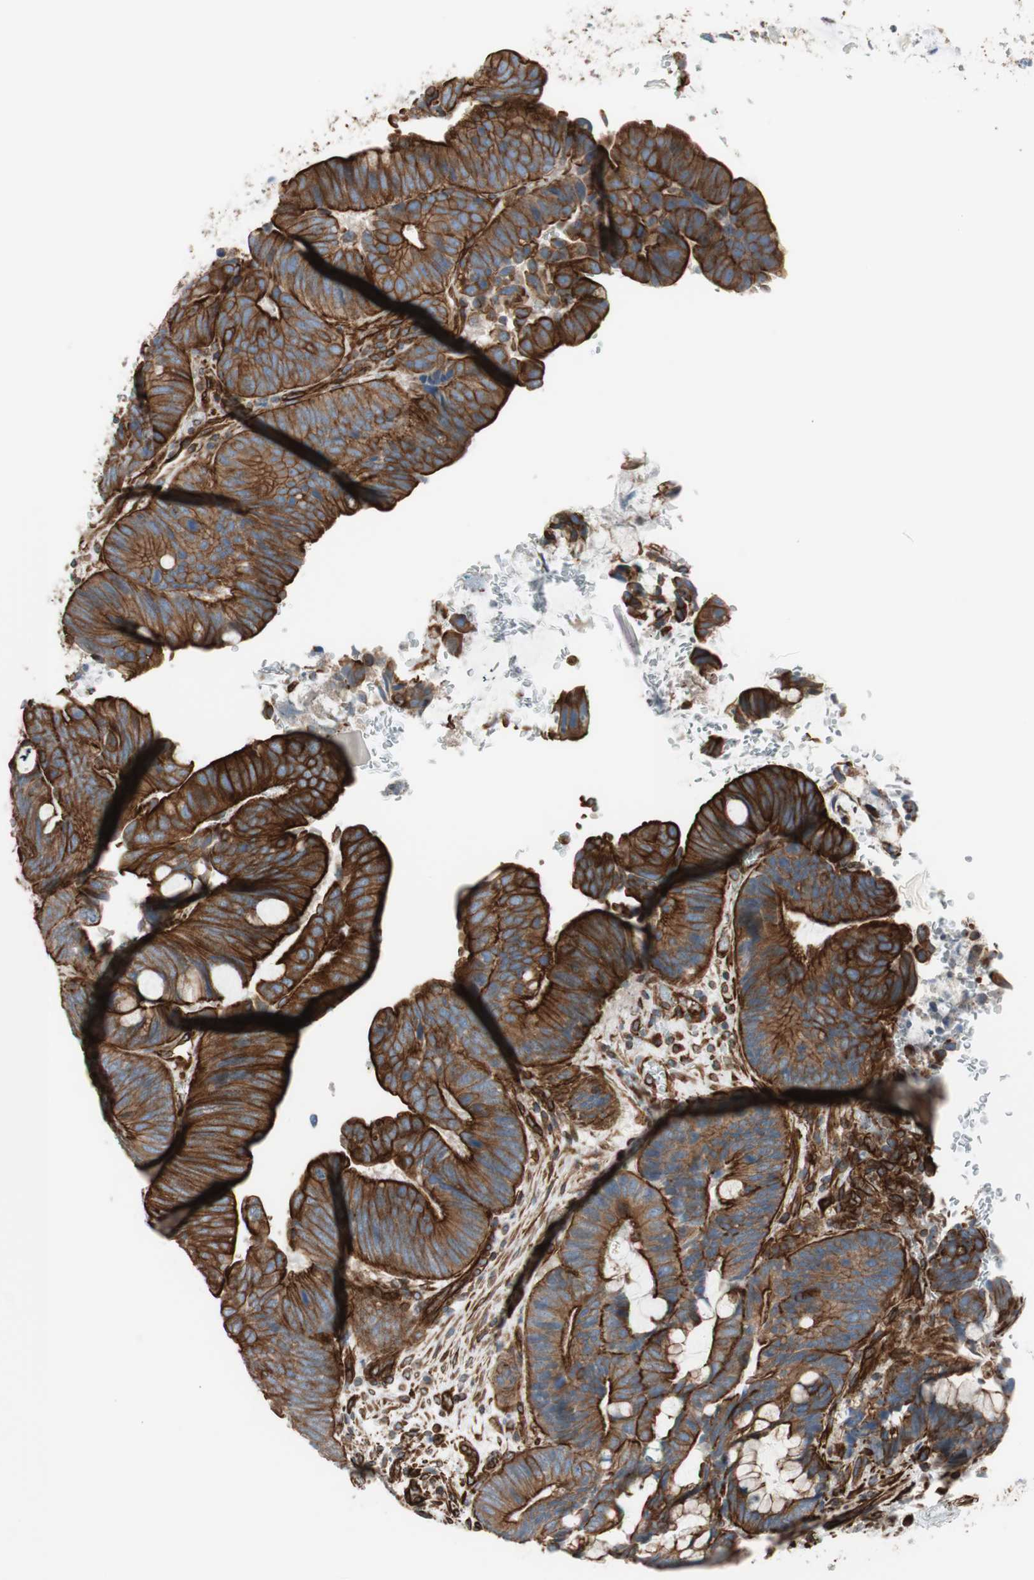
{"staining": {"intensity": "strong", "quantity": ">75%", "location": "cytoplasmic/membranous"}, "tissue": "colorectal cancer", "cell_type": "Tumor cells", "image_type": "cancer", "snomed": [{"axis": "morphology", "description": "Normal tissue, NOS"}, {"axis": "morphology", "description": "Adenocarcinoma, NOS"}, {"axis": "topography", "description": "Rectum"}, {"axis": "topography", "description": "Peripheral nerve tissue"}], "caption": "Colorectal cancer (adenocarcinoma) stained with DAB (3,3'-diaminobenzidine) IHC exhibits high levels of strong cytoplasmic/membranous staining in approximately >75% of tumor cells.", "gene": "TCTA", "patient": {"sex": "male", "age": 92}}